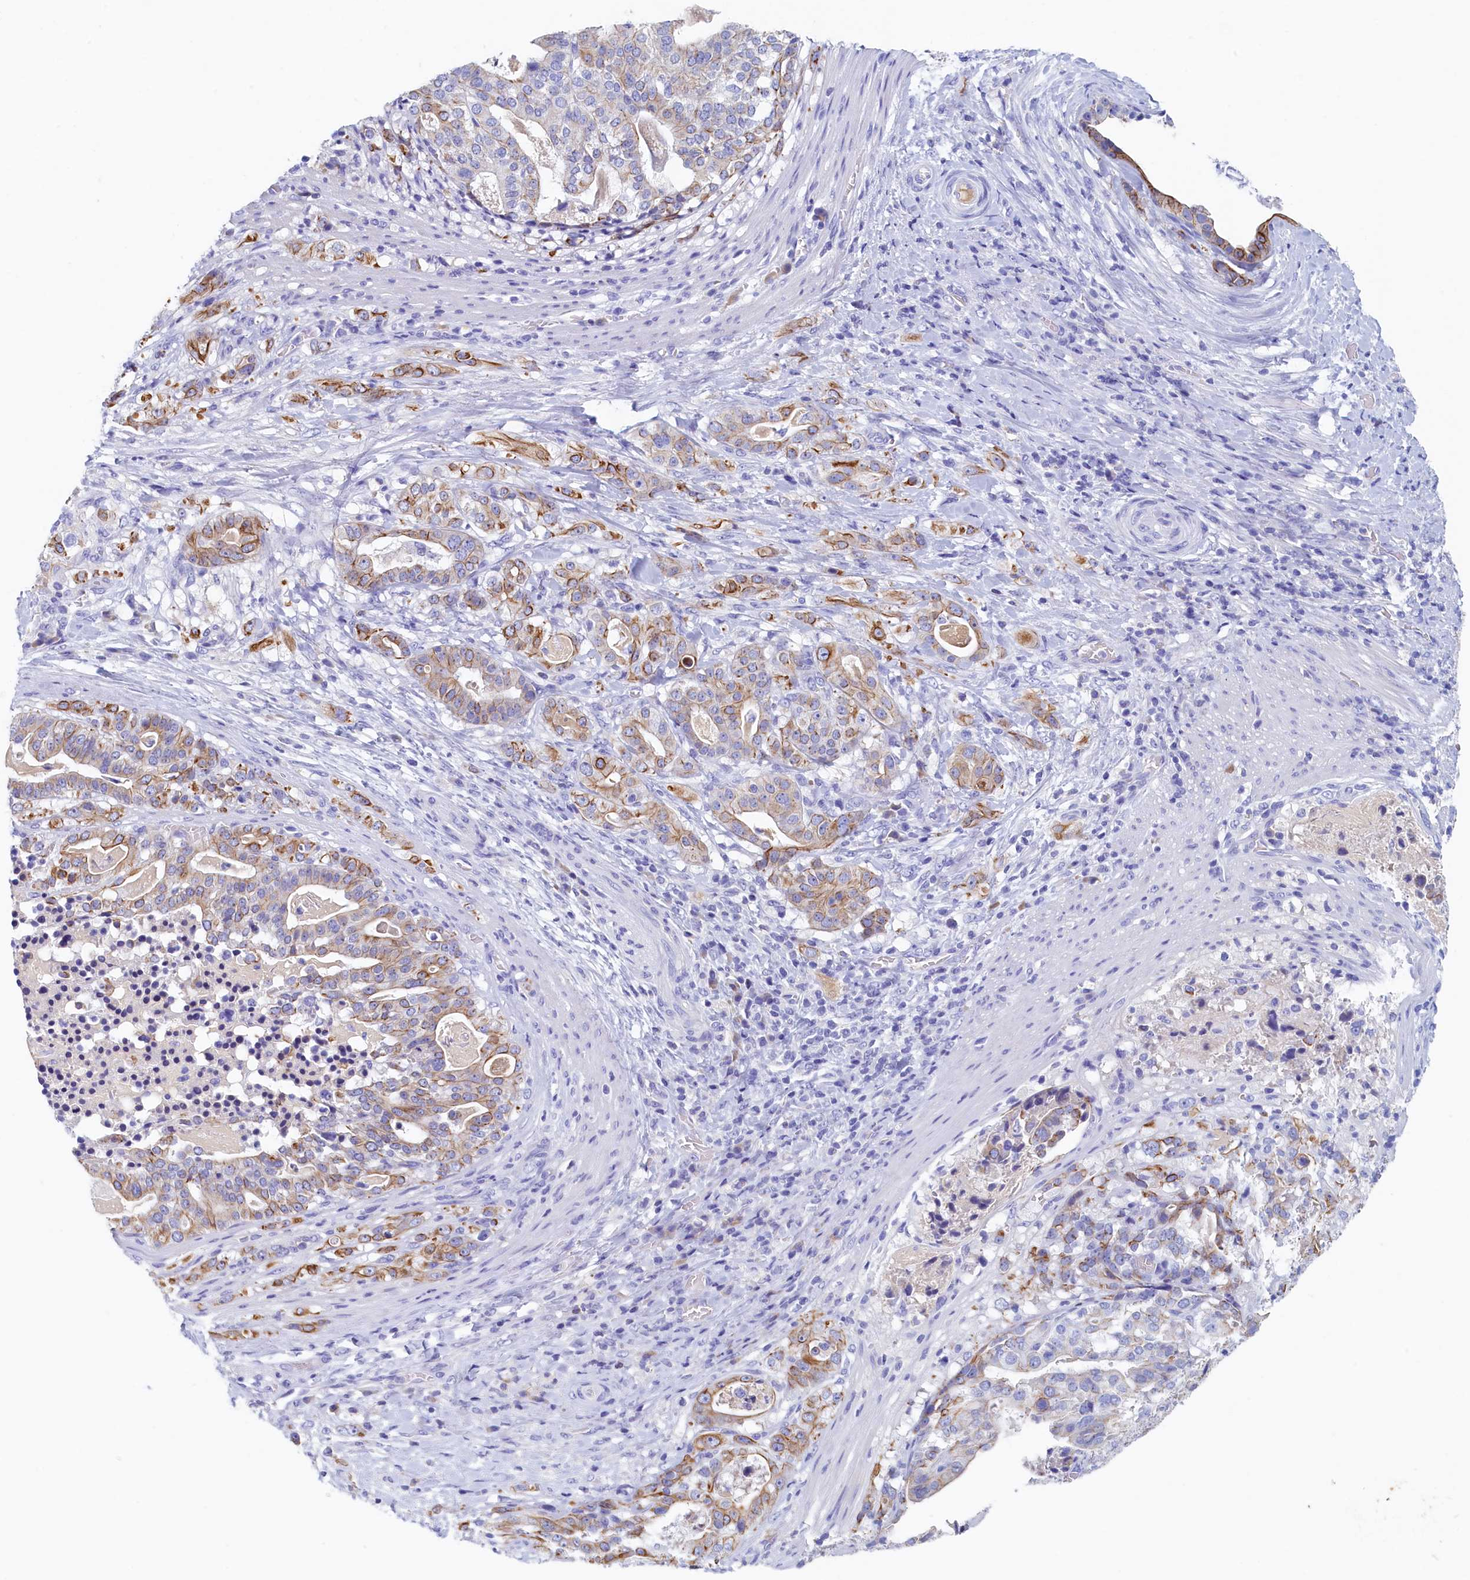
{"staining": {"intensity": "moderate", "quantity": "25%-75%", "location": "cytoplasmic/membranous"}, "tissue": "stomach cancer", "cell_type": "Tumor cells", "image_type": "cancer", "snomed": [{"axis": "morphology", "description": "Adenocarcinoma, NOS"}, {"axis": "topography", "description": "Stomach"}], "caption": "A brown stain shows moderate cytoplasmic/membranous positivity of a protein in human stomach cancer tumor cells.", "gene": "GUCA1C", "patient": {"sex": "male", "age": 48}}